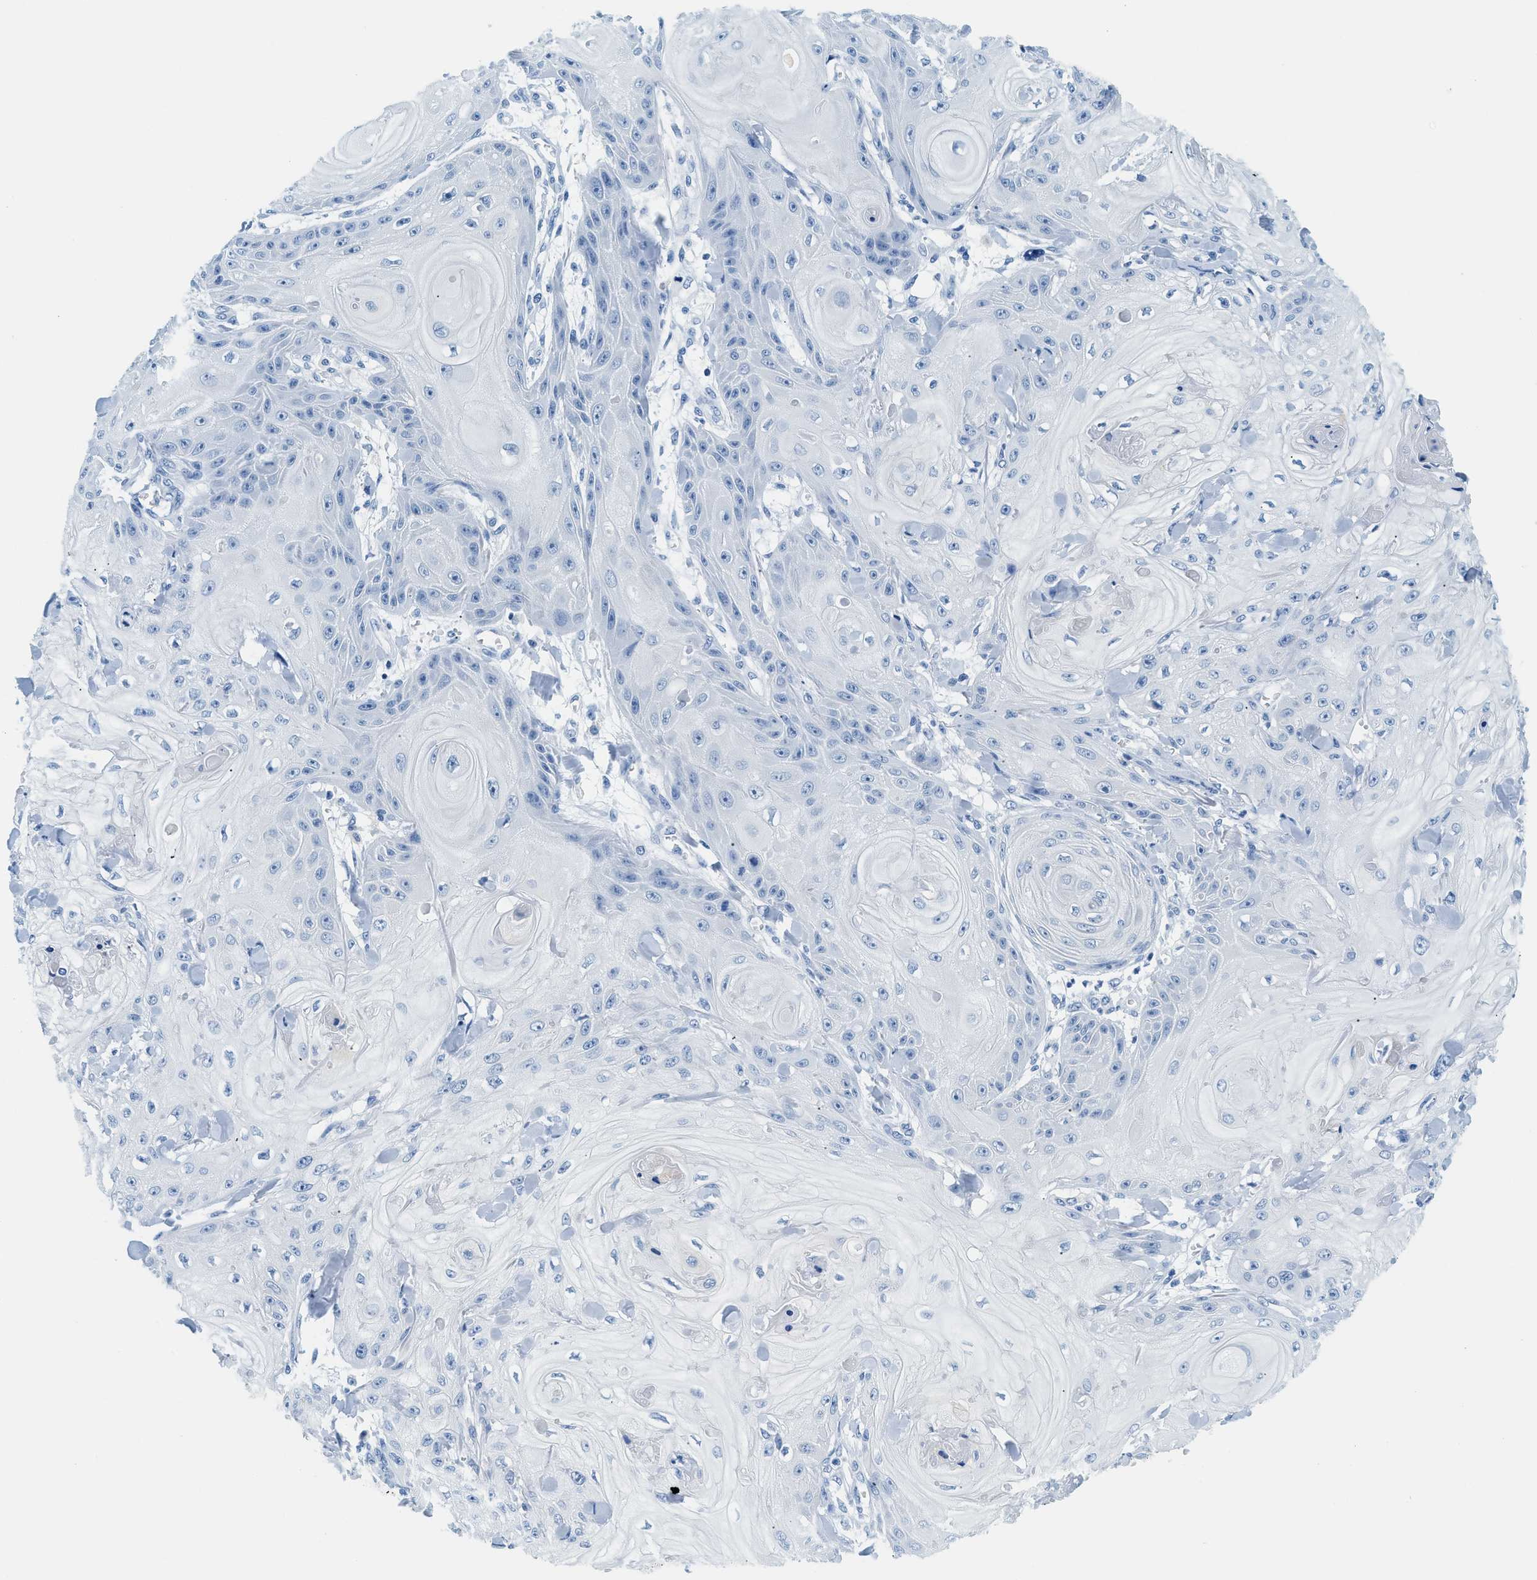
{"staining": {"intensity": "negative", "quantity": "none", "location": "none"}, "tissue": "skin cancer", "cell_type": "Tumor cells", "image_type": "cancer", "snomed": [{"axis": "morphology", "description": "Squamous cell carcinoma, NOS"}, {"axis": "topography", "description": "Skin"}], "caption": "High magnification brightfield microscopy of skin cancer stained with DAB (brown) and counterstained with hematoxylin (blue): tumor cells show no significant staining.", "gene": "STXBP2", "patient": {"sex": "male", "age": 74}}